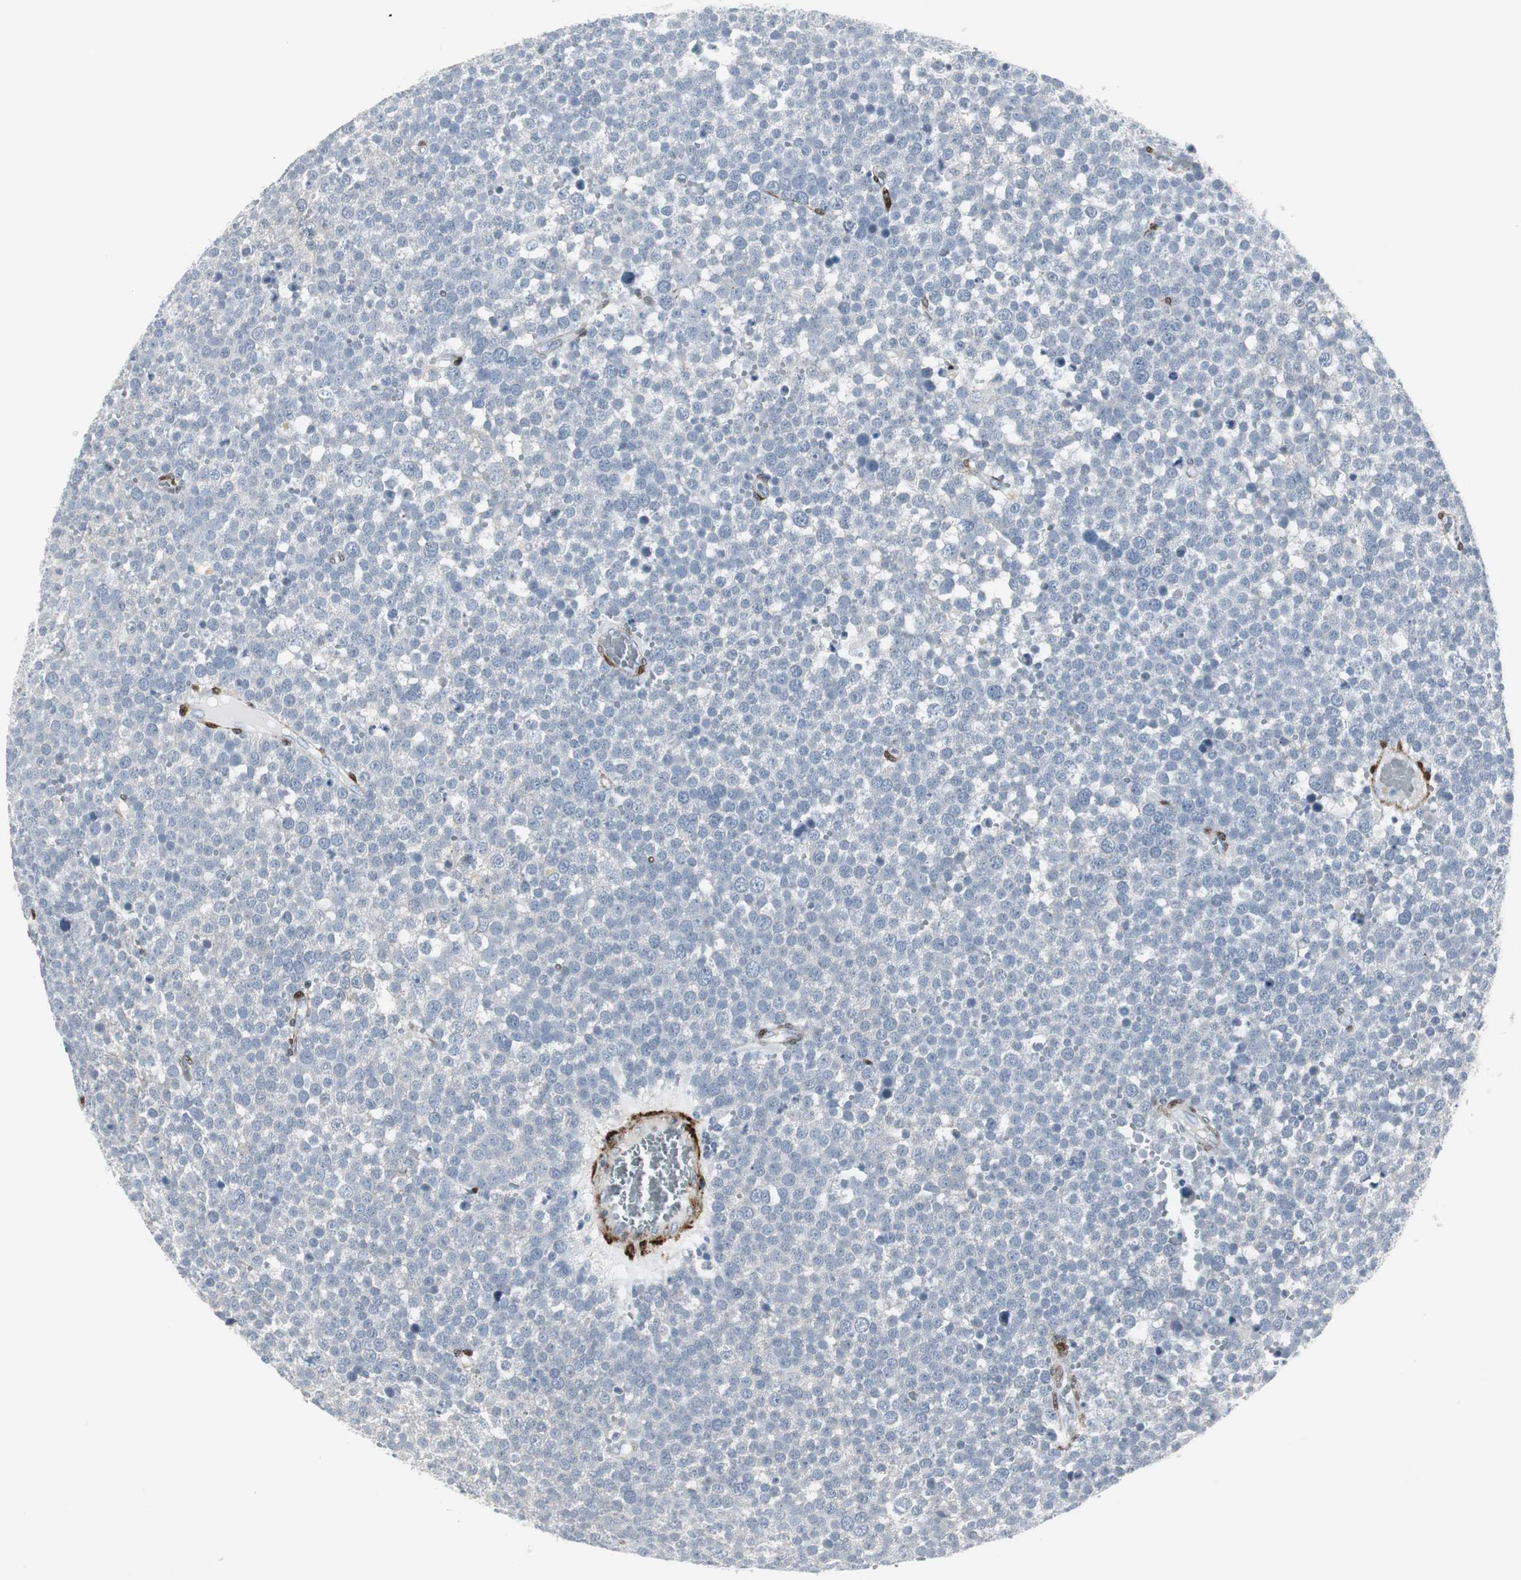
{"staining": {"intensity": "negative", "quantity": "none", "location": "none"}, "tissue": "testis cancer", "cell_type": "Tumor cells", "image_type": "cancer", "snomed": [{"axis": "morphology", "description": "Seminoma, NOS"}, {"axis": "topography", "description": "Testis"}], "caption": "An IHC photomicrograph of testis seminoma is shown. There is no staining in tumor cells of testis seminoma.", "gene": "PPP1R14A", "patient": {"sex": "male", "age": 71}}